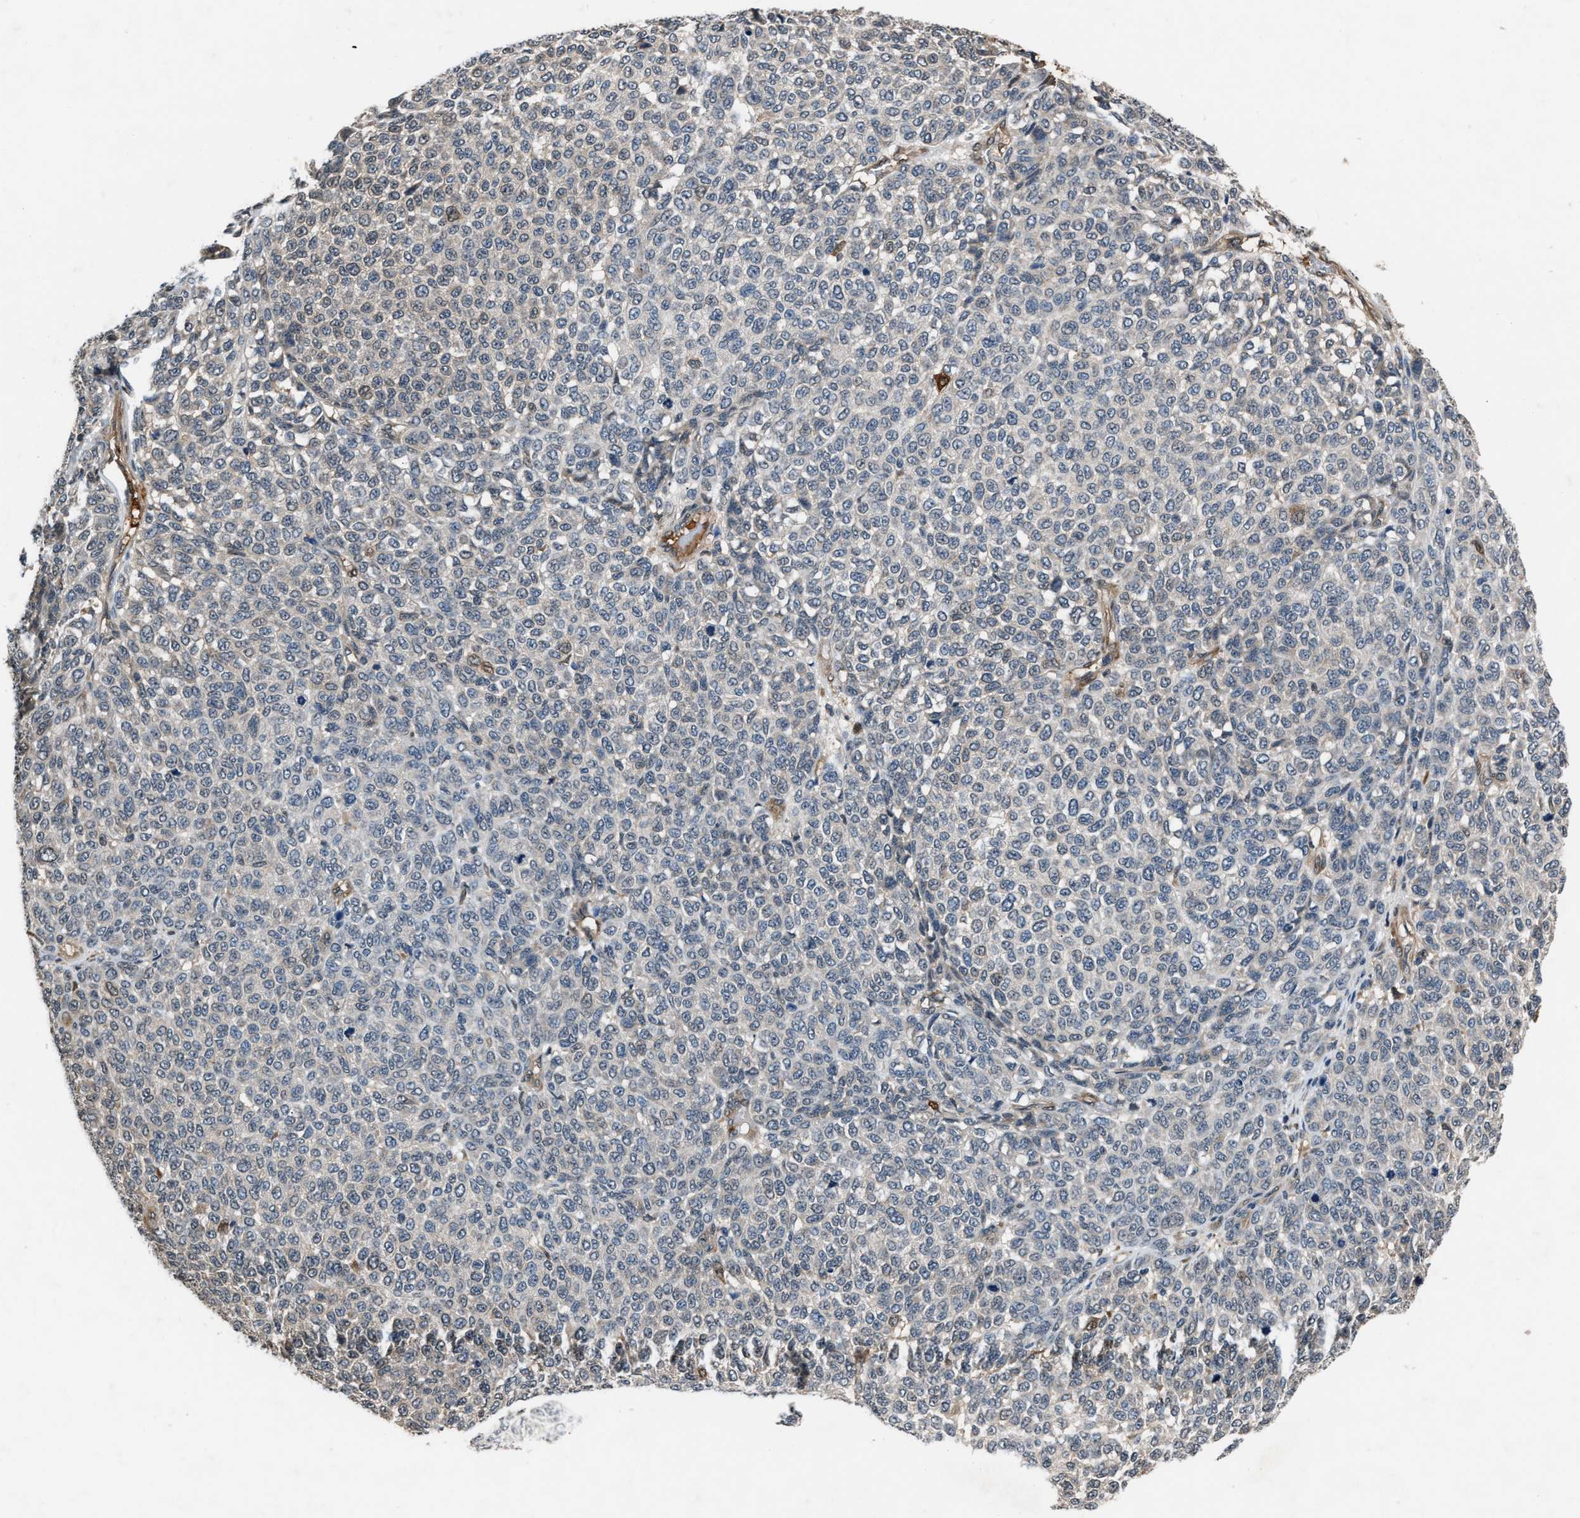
{"staining": {"intensity": "negative", "quantity": "none", "location": "none"}, "tissue": "melanoma", "cell_type": "Tumor cells", "image_type": "cancer", "snomed": [{"axis": "morphology", "description": "Malignant melanoma, NOS"}, {"axis": "topography", "description": "Skin"}], "caption": "Immunohistochemical staining of melanoma reveals no significant expression in tumor cells.", "gene": "TP53I3", "patient": {"sex": "male", "age": 59}}